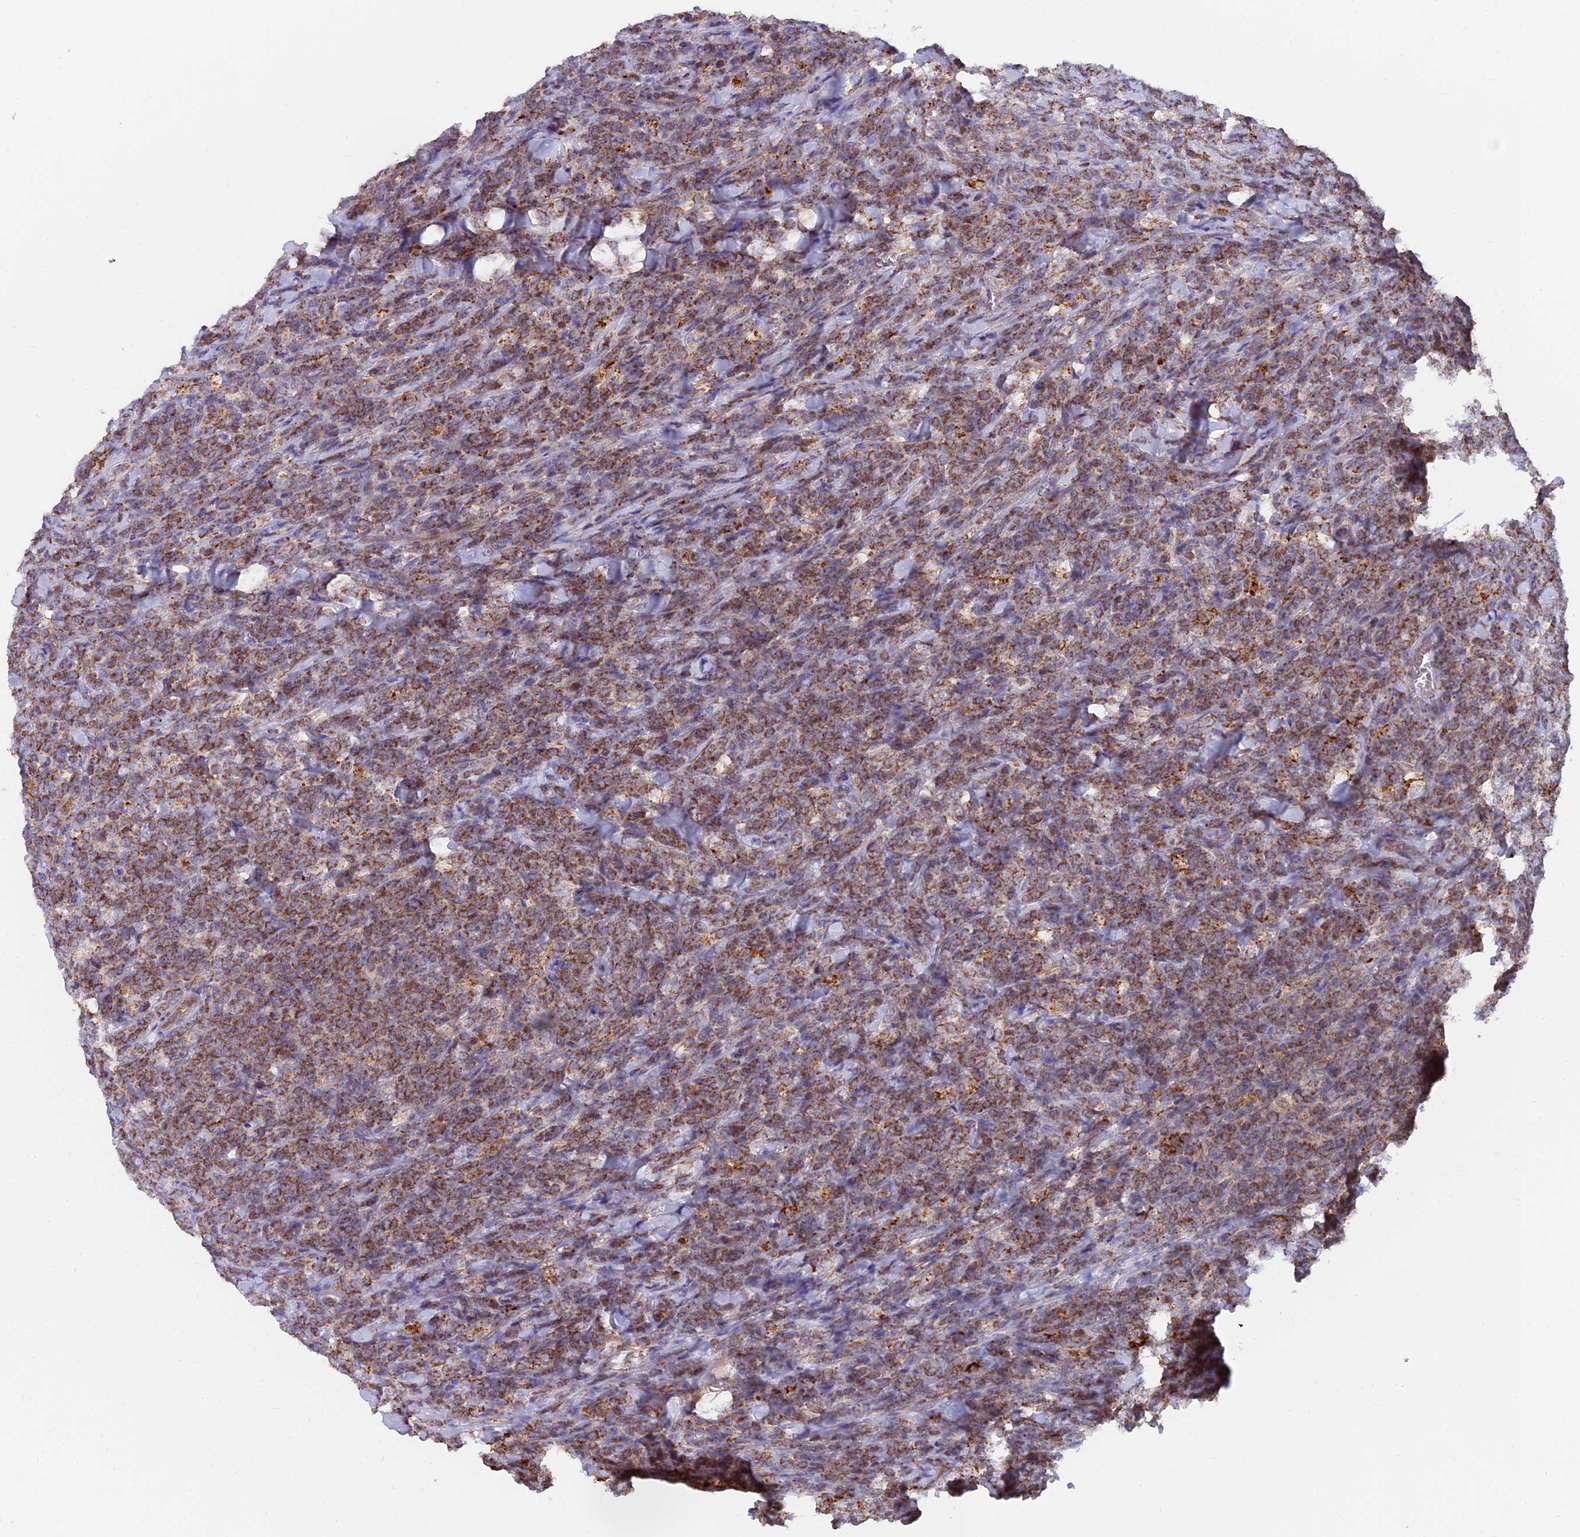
{"staining": {"intensity": "moderate", "quantity": ">75%", "location": "cytoplasmic/membranous"}, "tissue": "lymphoma", "cell_type": "Tumor cells", "image_type": "cancer", "snomed": [{"axis": "morphology", "description": "Malignant lymphoma, non-Hodgkin's type, High grade"}, {"axis": "topography", "description": "Small intestine"}], "caption": "This photomicrograph exhibits IHC staining of human malignant lymphoma, non-Hodgkin's type (high-grade), with medium moderate cytoplasmic/membranous staining in approximately >75% of tumor cells.", "gene": "TBC1D20", "patient": {"sex": "male", "age": 8}}